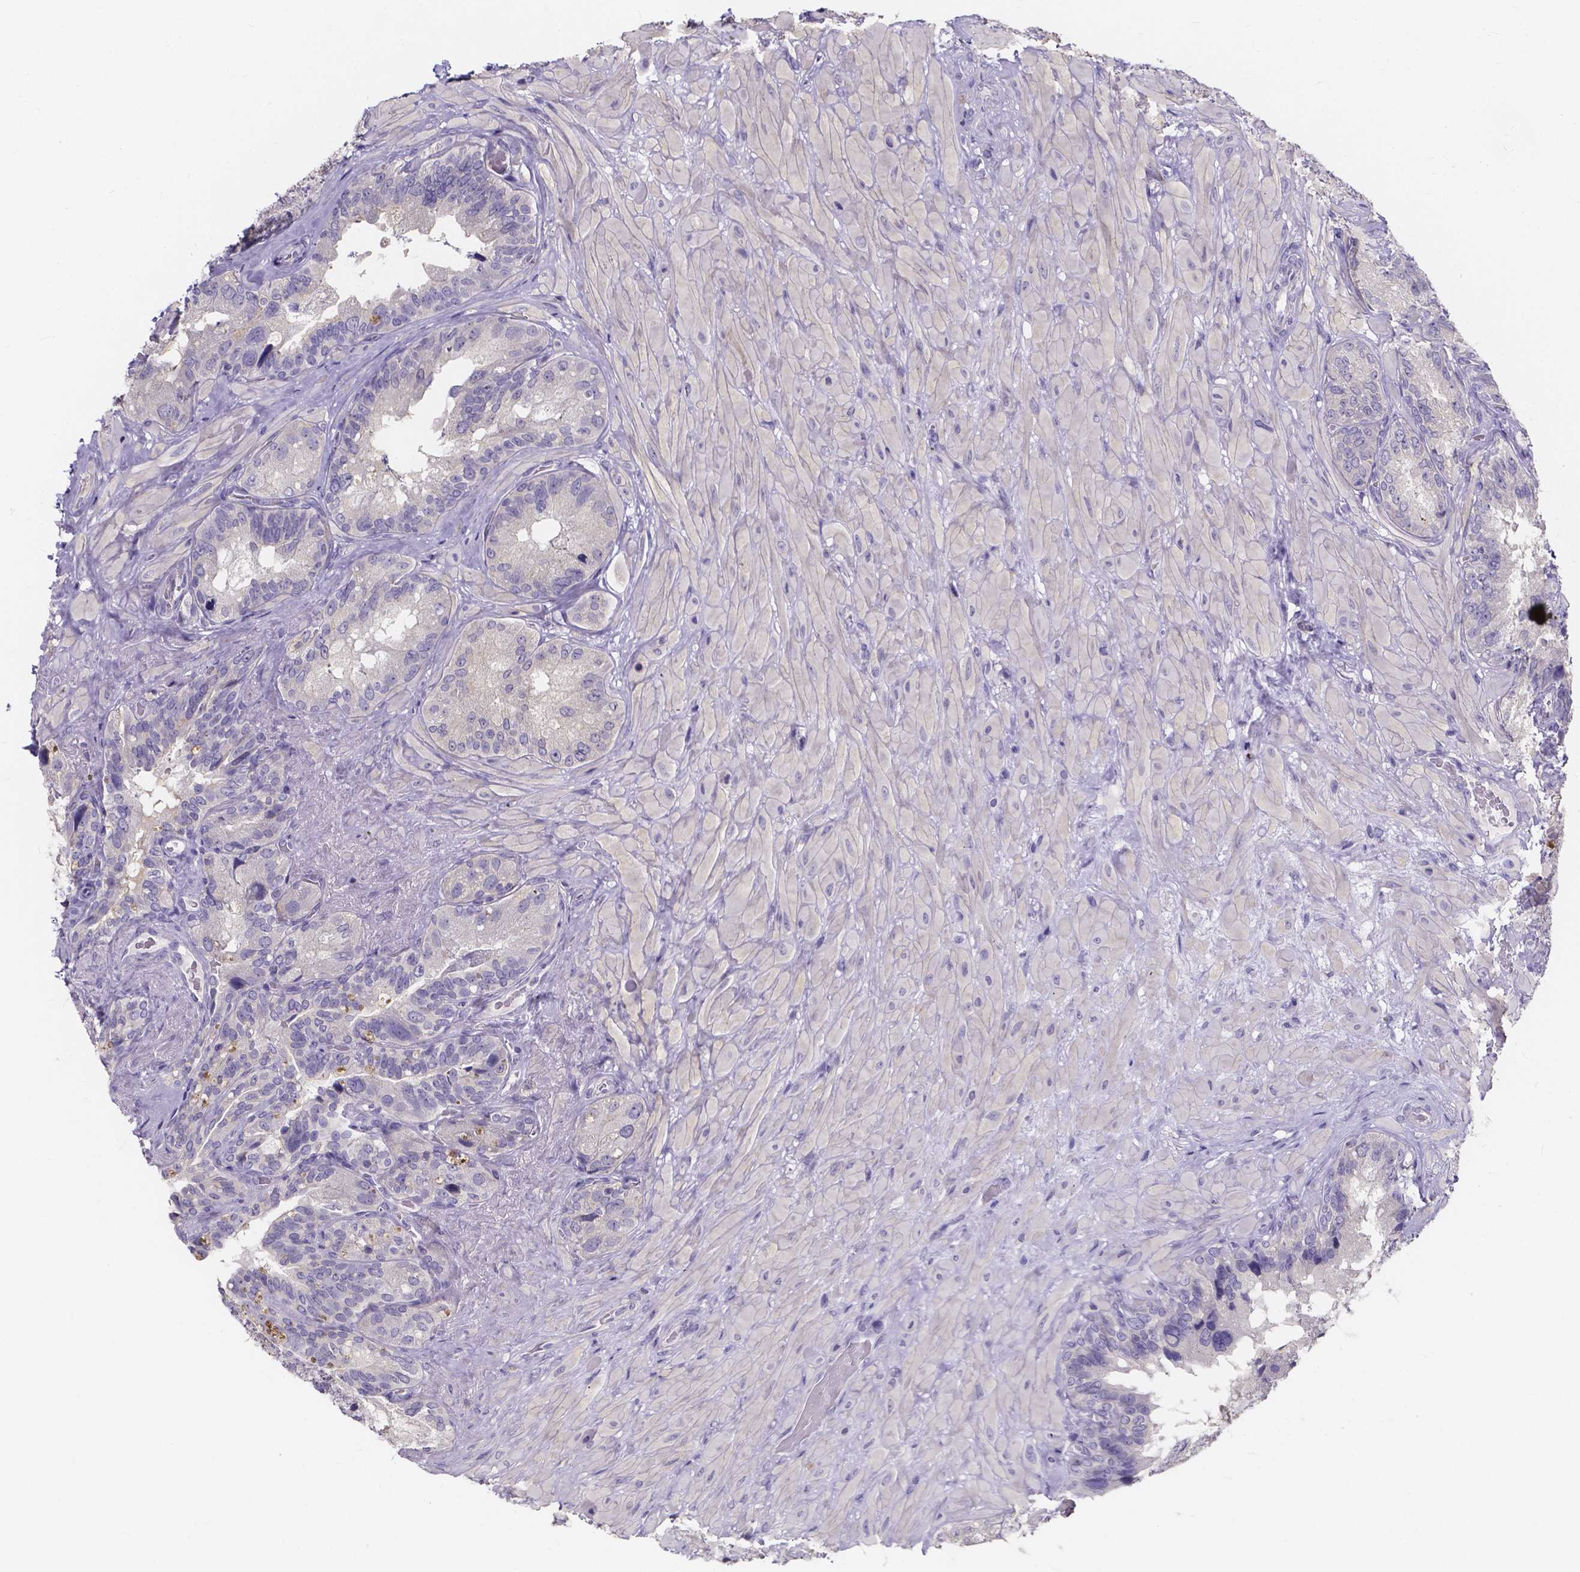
{"staining": {"intensity": "negative", "quantity": "none", "location": "none"}, "tissue": "seminal vesicle", "cell_type": "Glandular cells", "image_type": "normal", "snomed": [{"axis": "morphology", "description": "Normal tissue, NOS"}, {"axis": "topography", "description": "Seminal veicle"}], "caption": "A photomicrograph of seminal vesicle stained for a protein exhibits no brown staining in glandular cells.", "gene": "SPOCD1", "patient": {"sex": "male", "age": 69}}